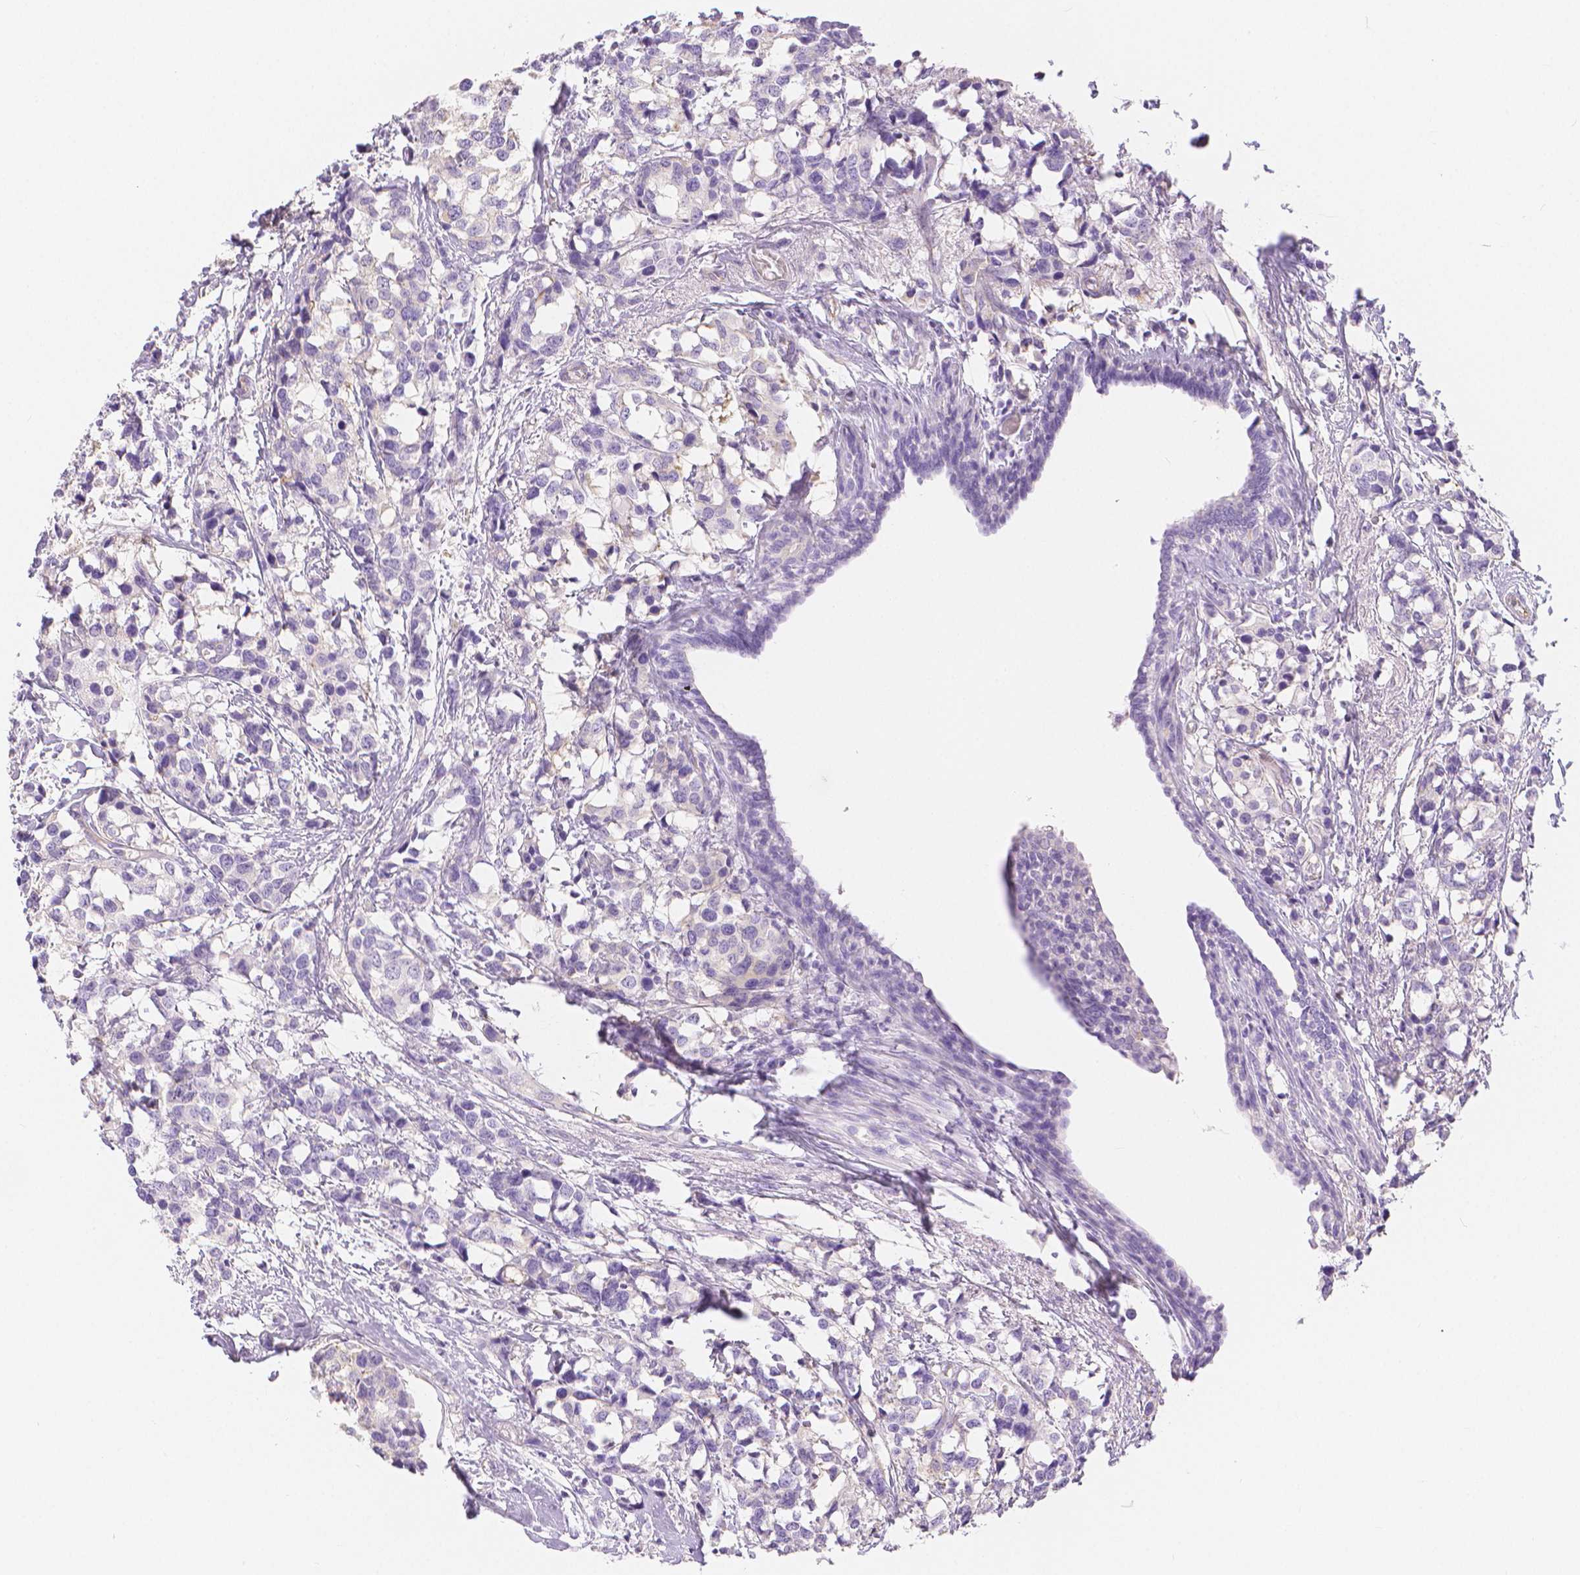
{"staining": {"intensity": "negative", "quantity": "none", "location": "none"}, "tissue": "breast cancer", "cell_type": "Tumor cells", "image_type": "cancer", "snomed": [{"axis": "morphology", "description": "Lobular carcinoma"}, {"axis": "topography", "description": "Breast"}], "caption": "Immunohistochemical staining of lobular carcinoma (breast) demonstrates no significant expression in tumor cells.", "gene": "SLC27A5", "patient": {"sex": "female", "age": 59}}